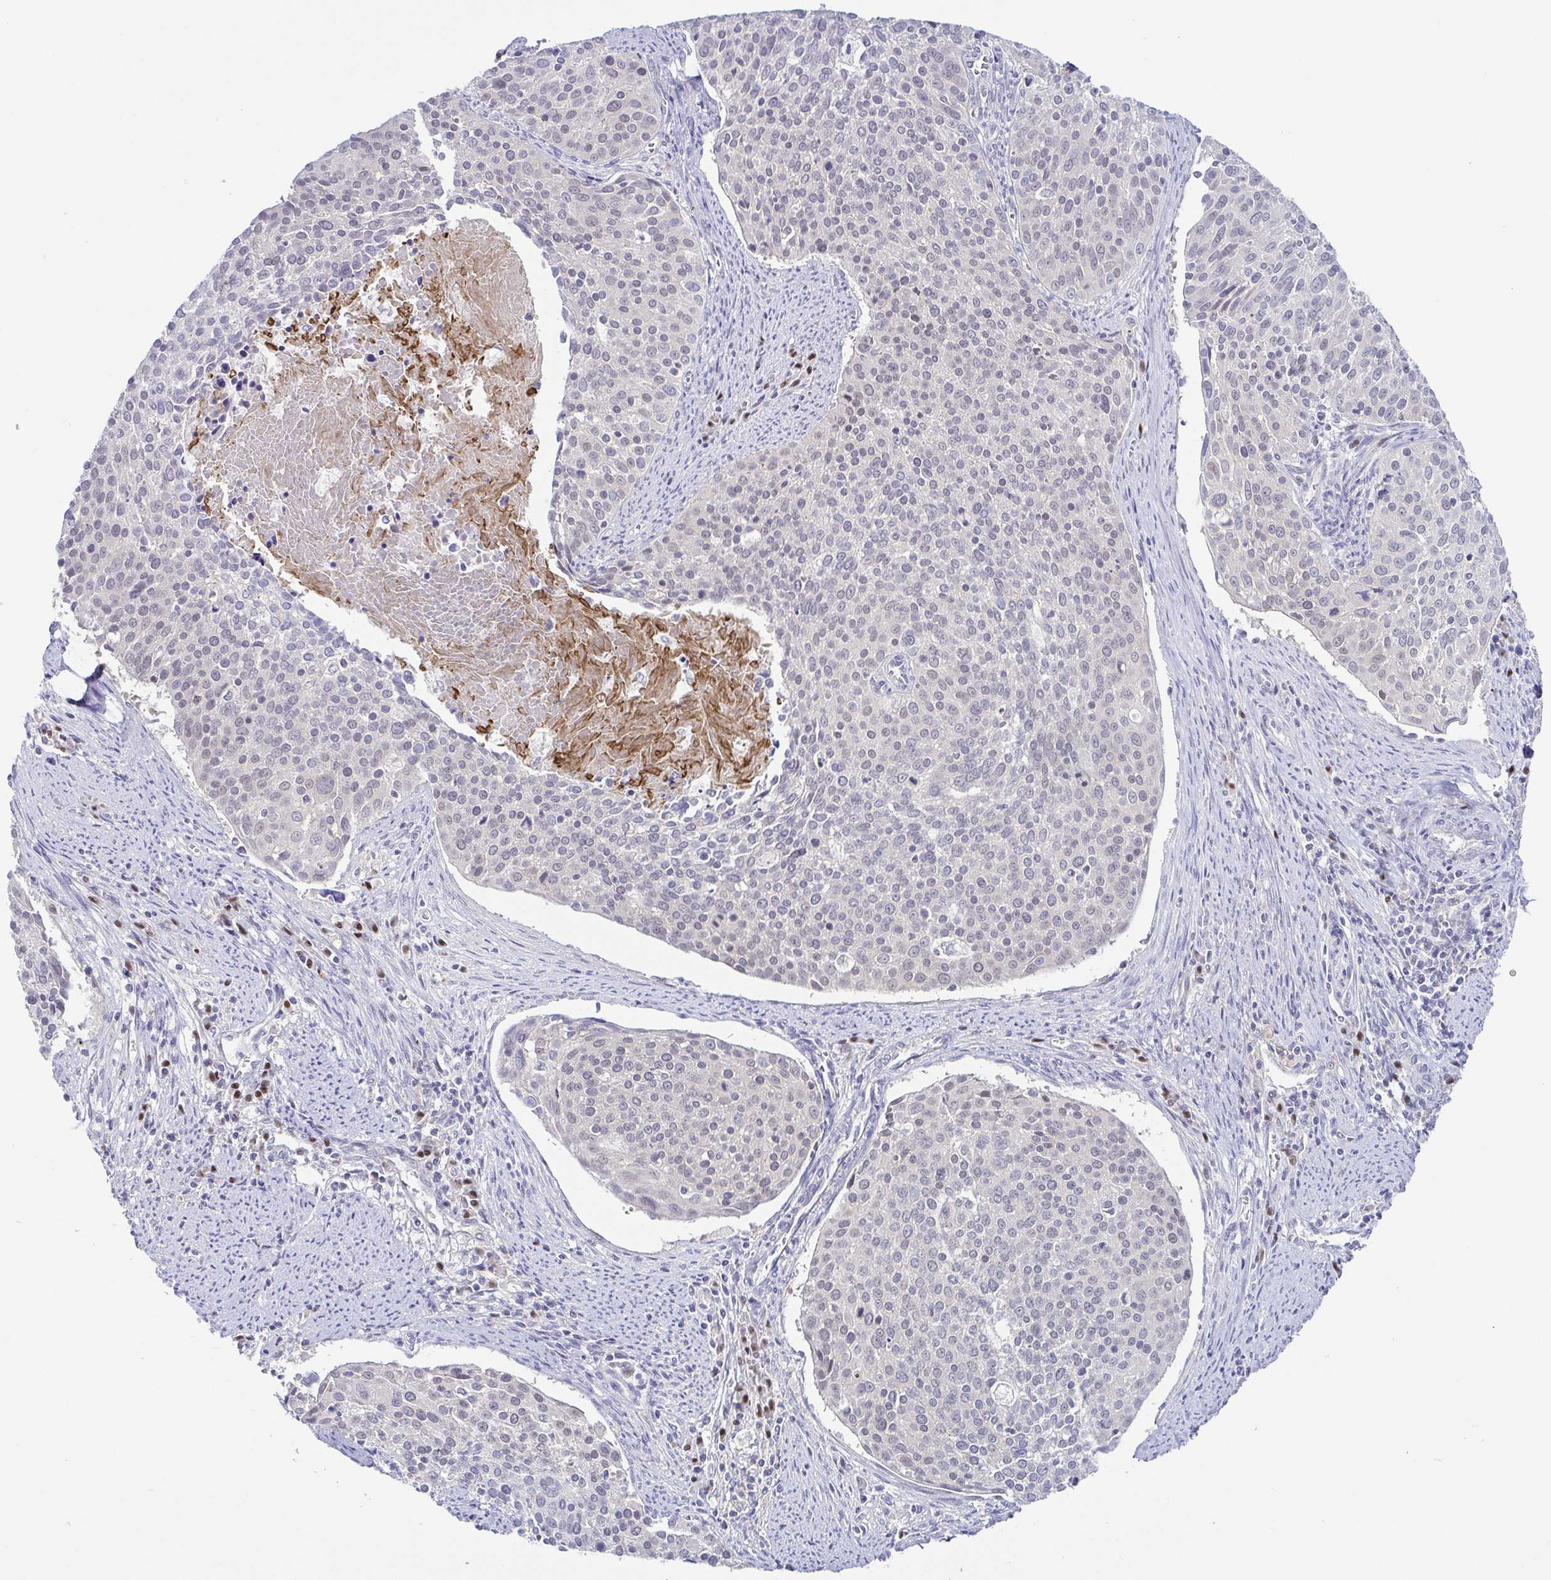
{"staining": {"intensity": "negative", "quantity": "none", "location": "none"}, "tissue": "cervical cancer", "cell_type": "Tumor cells", "image_type": "cancer", "snomed": [{"axis": "morphology", "description": "Squamous cell carcinoma, NOS"}, {"axis": "topography", "description": "Cervix"}], "caption": "Photomicrograph shows no protein staining in tumor cells of cervical cancer (squamous cell carcinoma) tissue.", "gene": "UBE2Q1", "patient": {"sex": "female", "age": 39}}